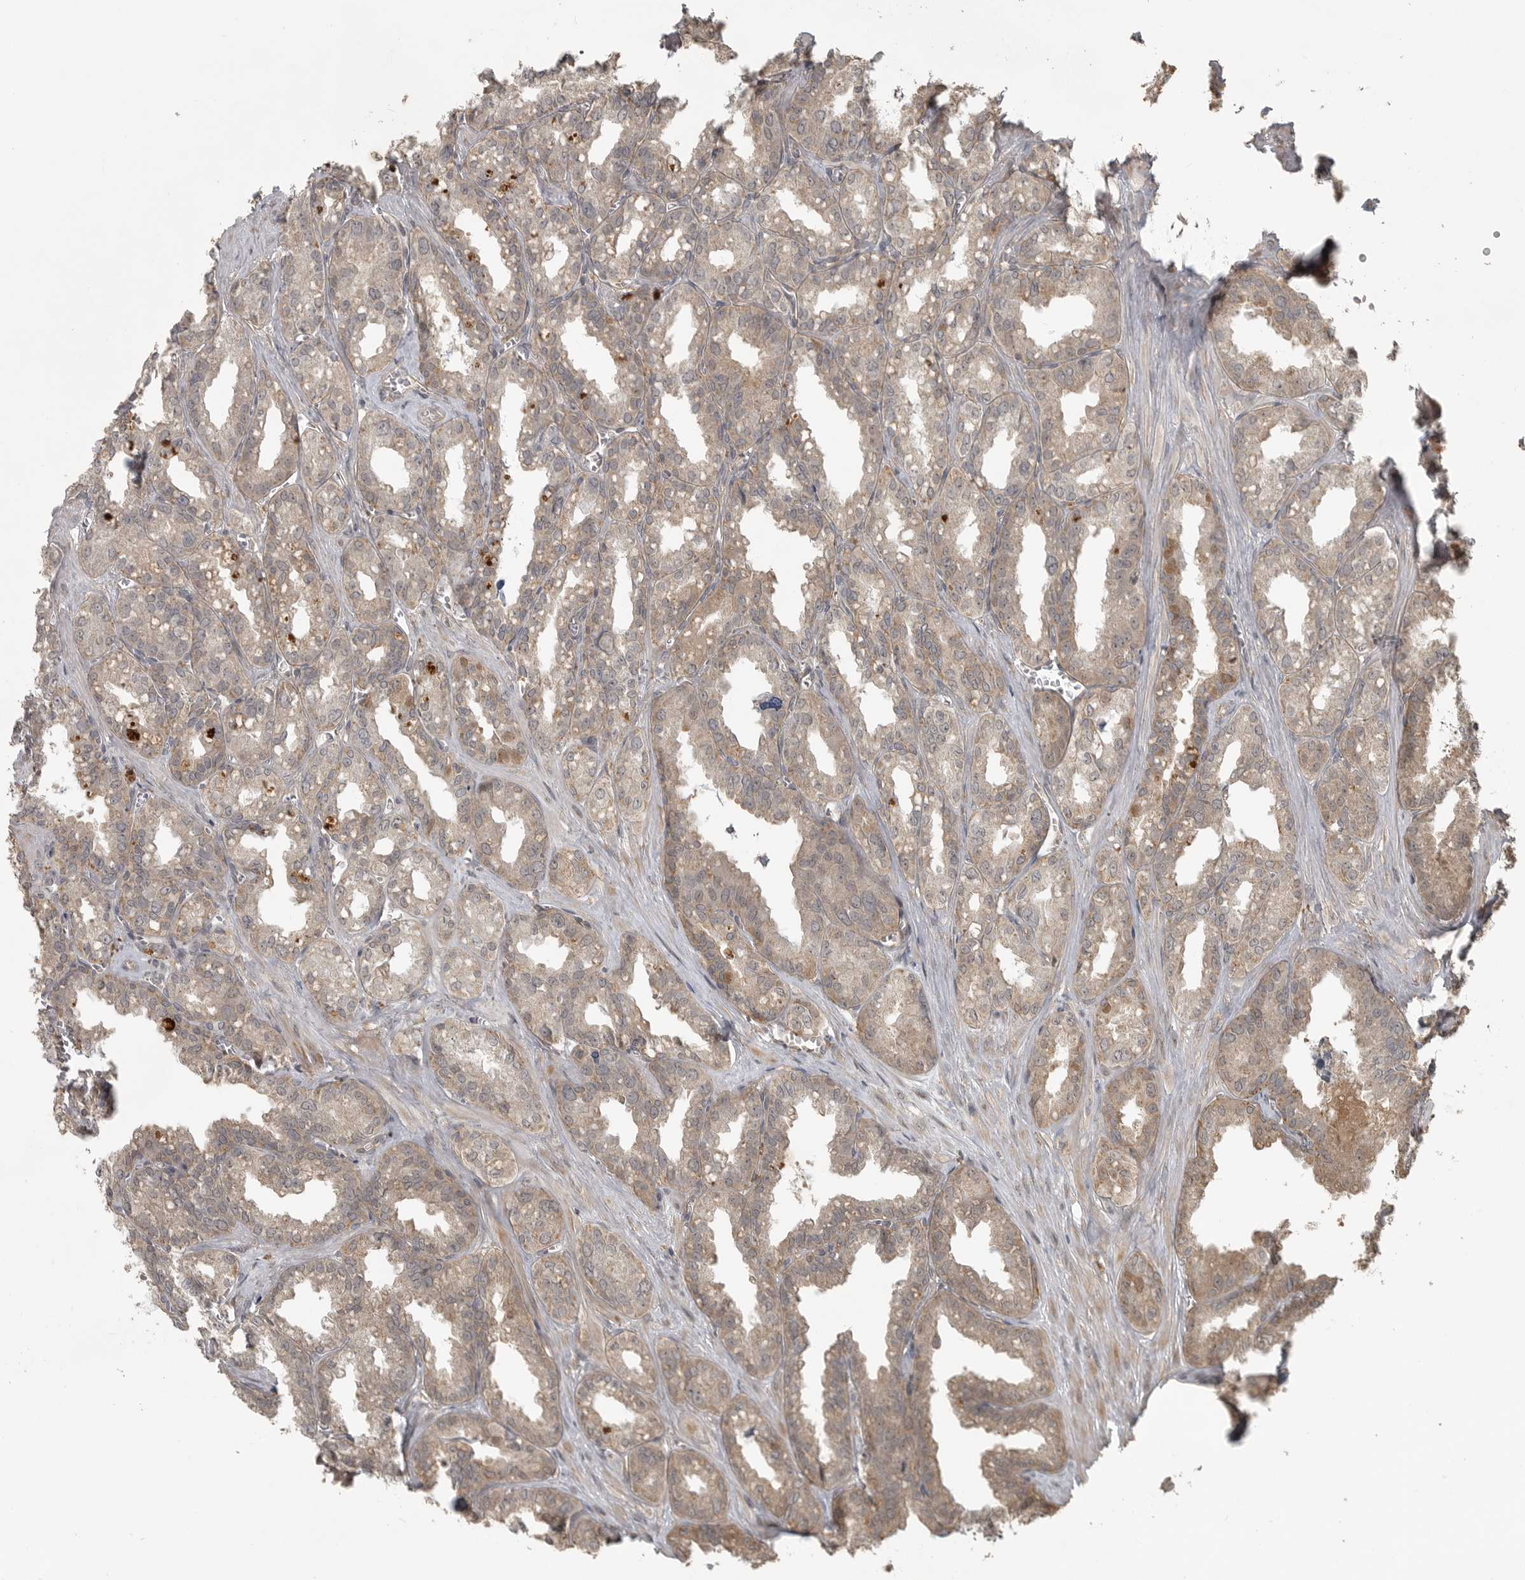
{"staining": {"intensity": "weak", "quantity": ">75%", "location": "cytoplasmic/membranous"}, "tissue": "seminal vesicle", "cell_type": "Glandular cells", "image_type": "normal", "snomed": [{"axis": "morphology", "description": "Normal tissue, NOS"}, {"axis": "topography", "description": "Prostate"}, {"axis": "topography", "description": "Seminal veicle"}], "caption": "The photomicrograph reveals a brown stain indicating the presence of a protein in the cytoplasmic/membranous of glandular cells in seminal vesicle.", "gene": "LLGL1", "patient": {"sex": "male", "age": 51}}